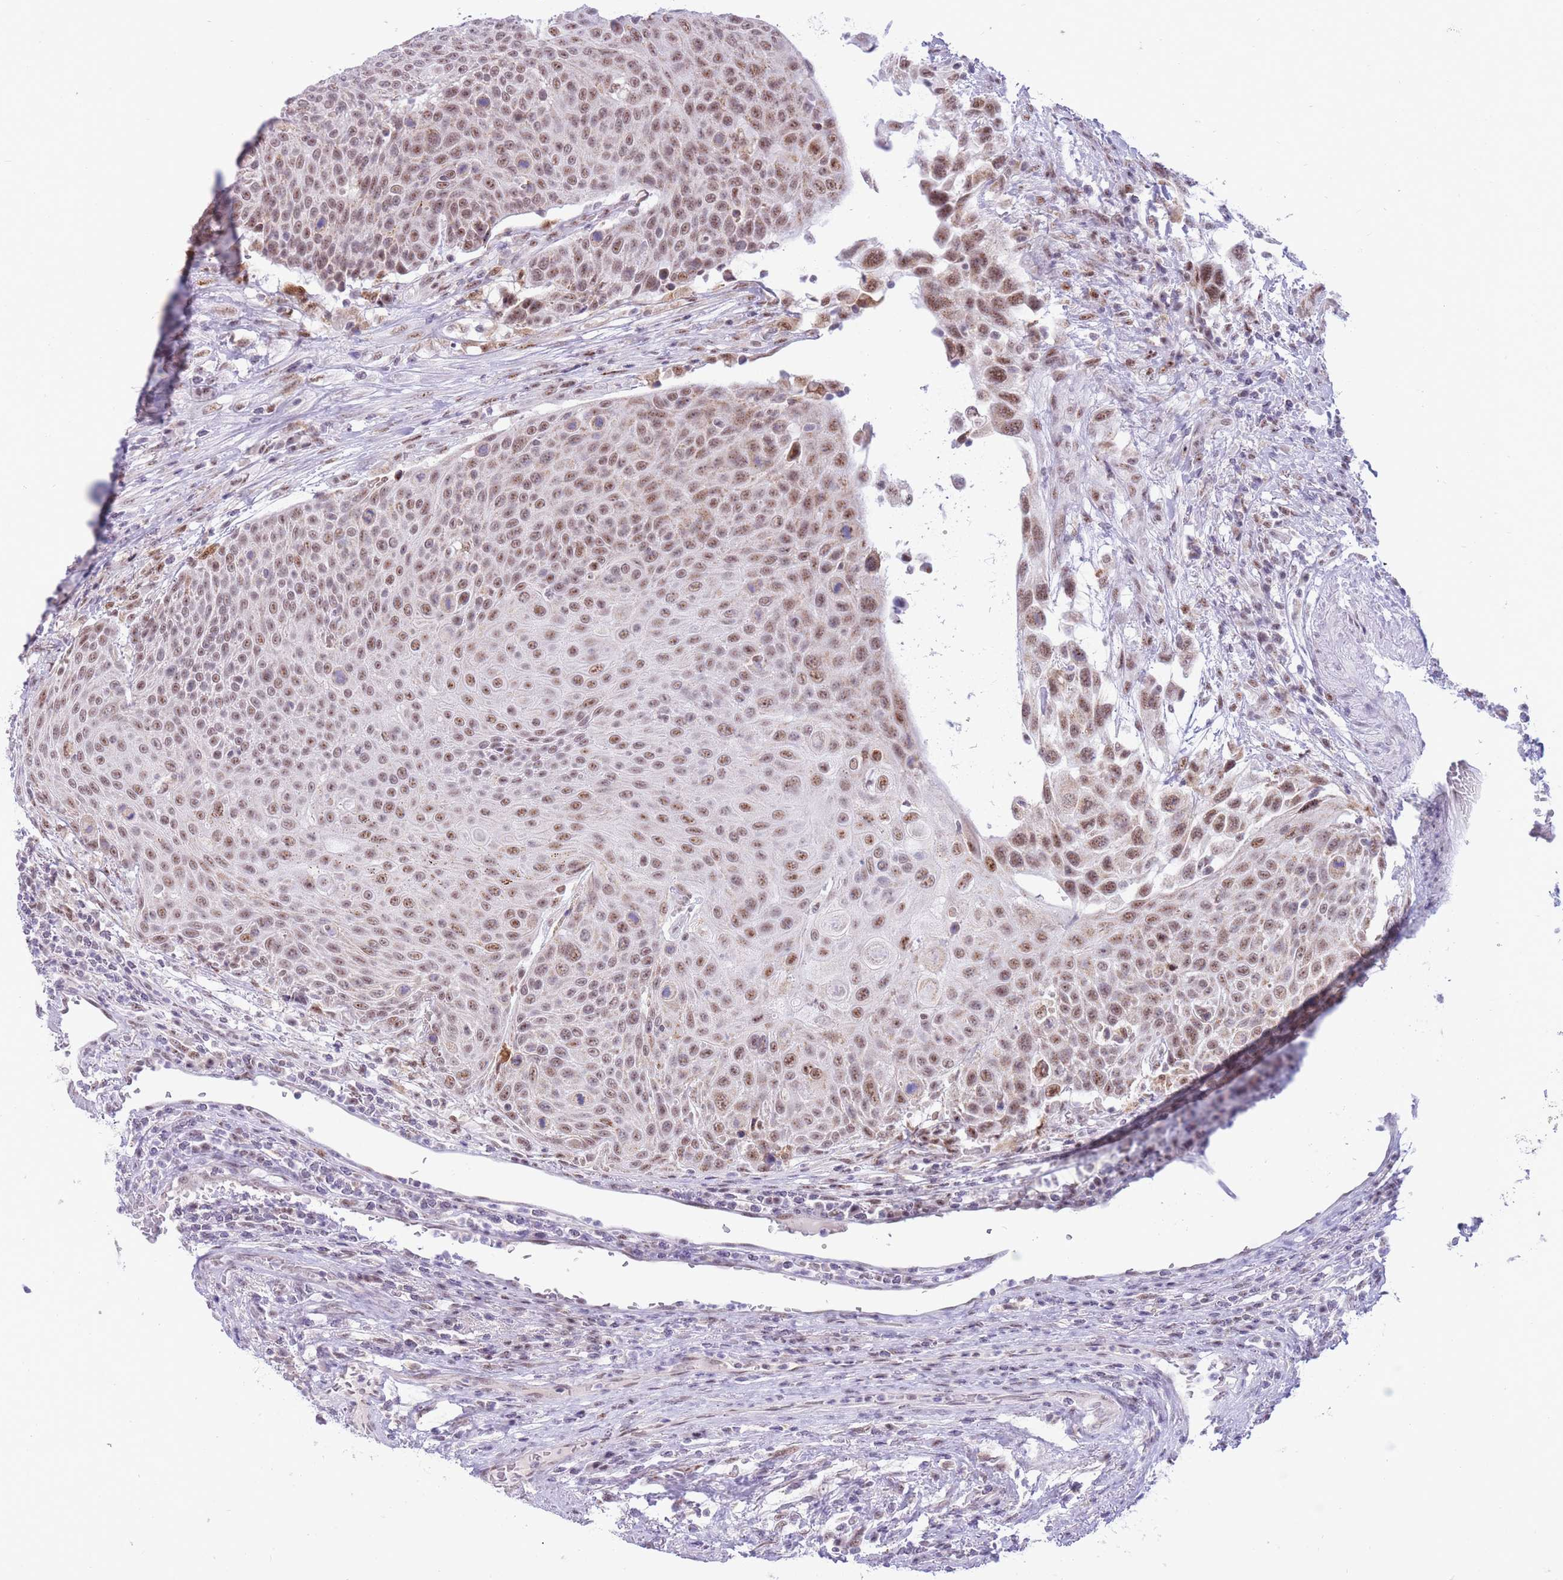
{"staining": {"intensity": "moderate", "quantity": ">75%", "location": "nuclear"}, "tissue": "urothelial cancer", "cell_type": "Tumor cells", "image_type": "cancer", "snomed": [{"axis": "morphology", "description": "Urothelial carcinoma, High grade"}, {"axis": "topography", "description": "Urinary bladder"}], "caption": "Human urothelial cancer stained with a protein marker shows moderate staining in tumor cells.", "gene": "CYP2B6", "patient": {"sex": "female", "age": 70}}